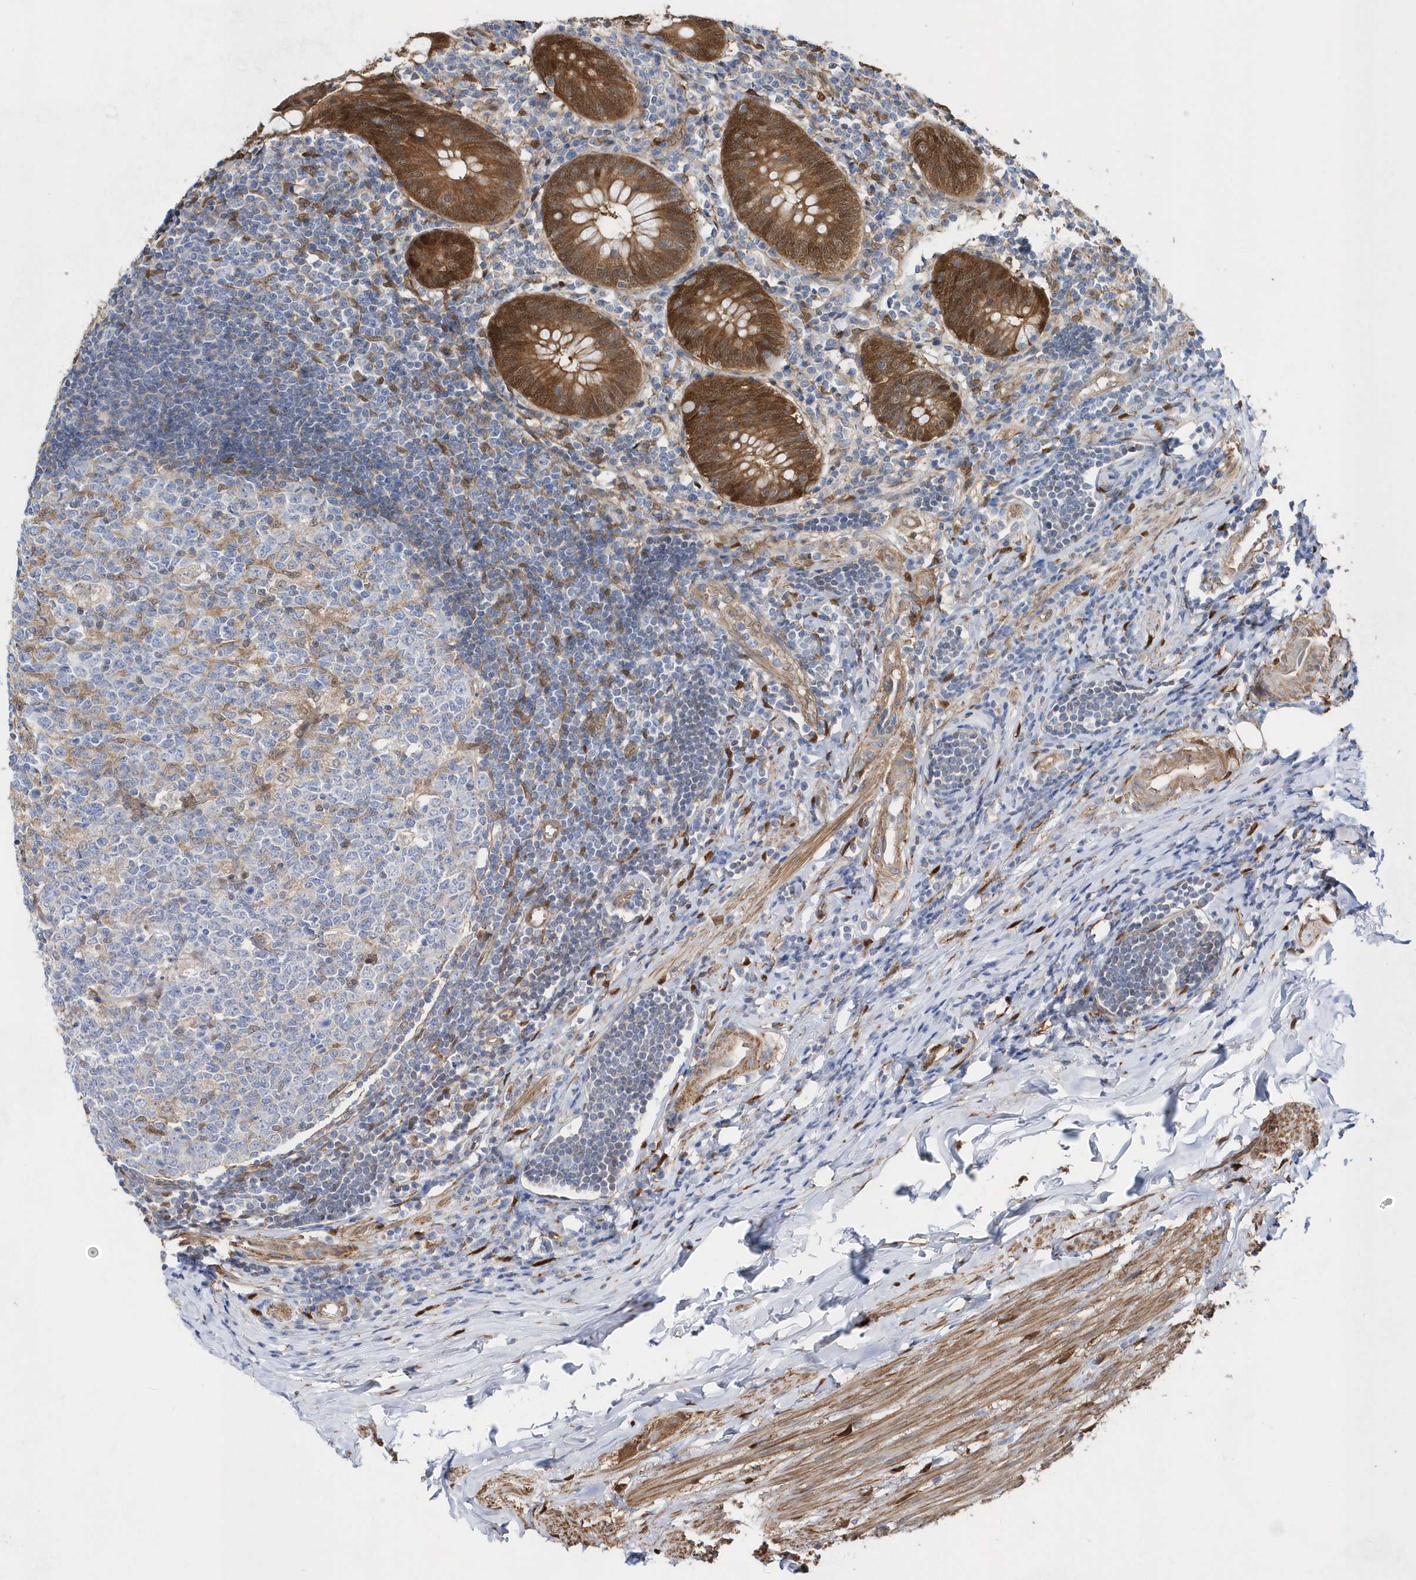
{"staining": {"intensity": "moderate", "quantity": ">75%", "location": "cytoplasmic/membranous,nuclear"}, "tissue": "appendix", "cell_type": "Glandular cells", "image_type": "normal", "snomed": [{"axis": "morphology", "description": "Normal tissue, NOS"}, {"axis": "topography", "description": "Appendix"}], "caption": "DAB immunohistochemical staining of normal appendix shows moderate cytoplasmic/membranous,nuclear protein positivity in about >75% of glandular cells. Immunohistochemistry stains the protein in brown and the nuclei are stained blue.", "gene": "BDH2", "patient": {"sex": "female", "age": 54}}